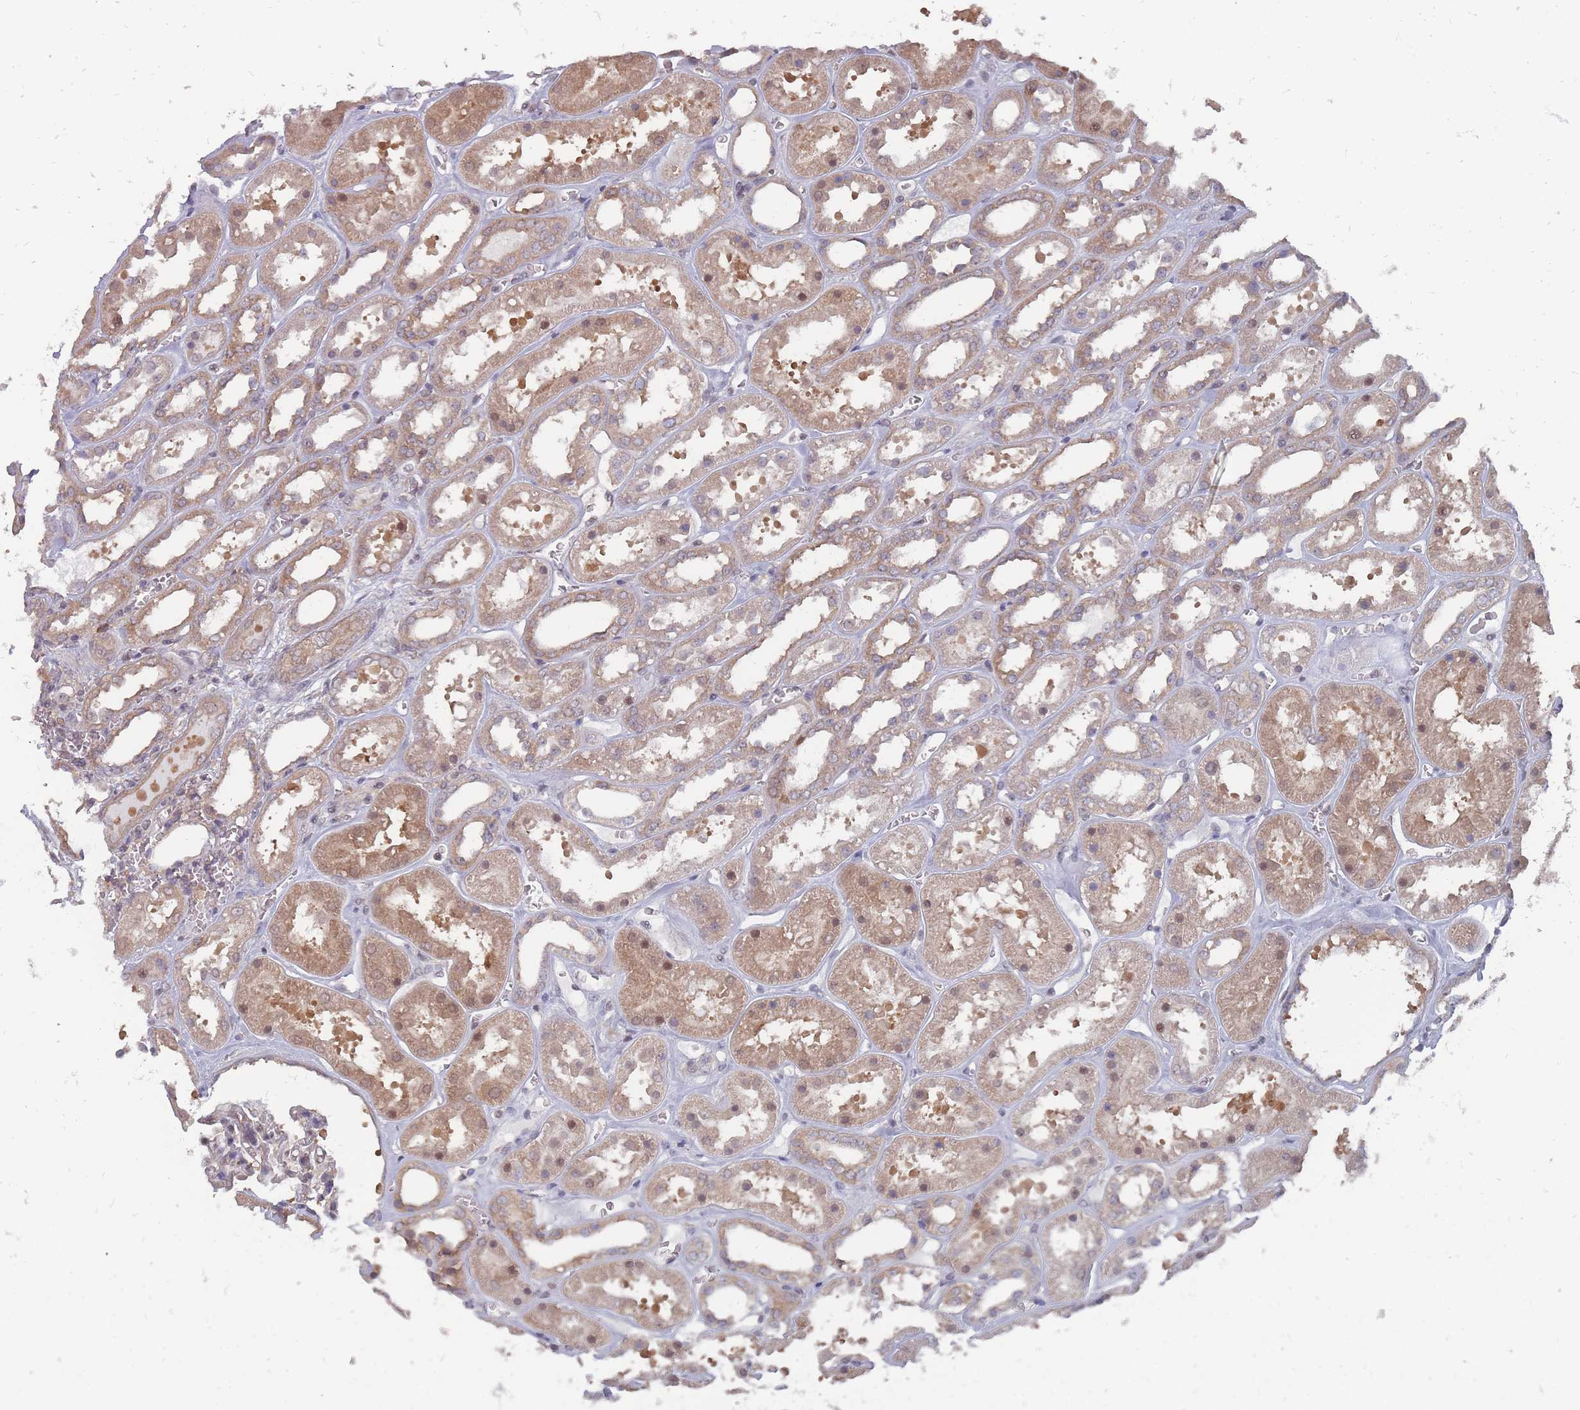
{"staining": {"intensity": "weak", "quantity": "25%-75%", "location": "nuclear"}, "tissue": "kidney", "cell_type": "Cells in glomeruli", "image_type": "normal", "snomed": [{"axis": "morphology", "description": "Normal tissue, NOS"}, {"axis": "topography", "description": "Kidney"}], "caption": "Human kidney stained for a protein (brown) shows weak nuclear positive staining in approximately 25%-75% of cells in glomeruli.", "gene": "NKD1", "patient": {"sex": "female", "age": 41}}